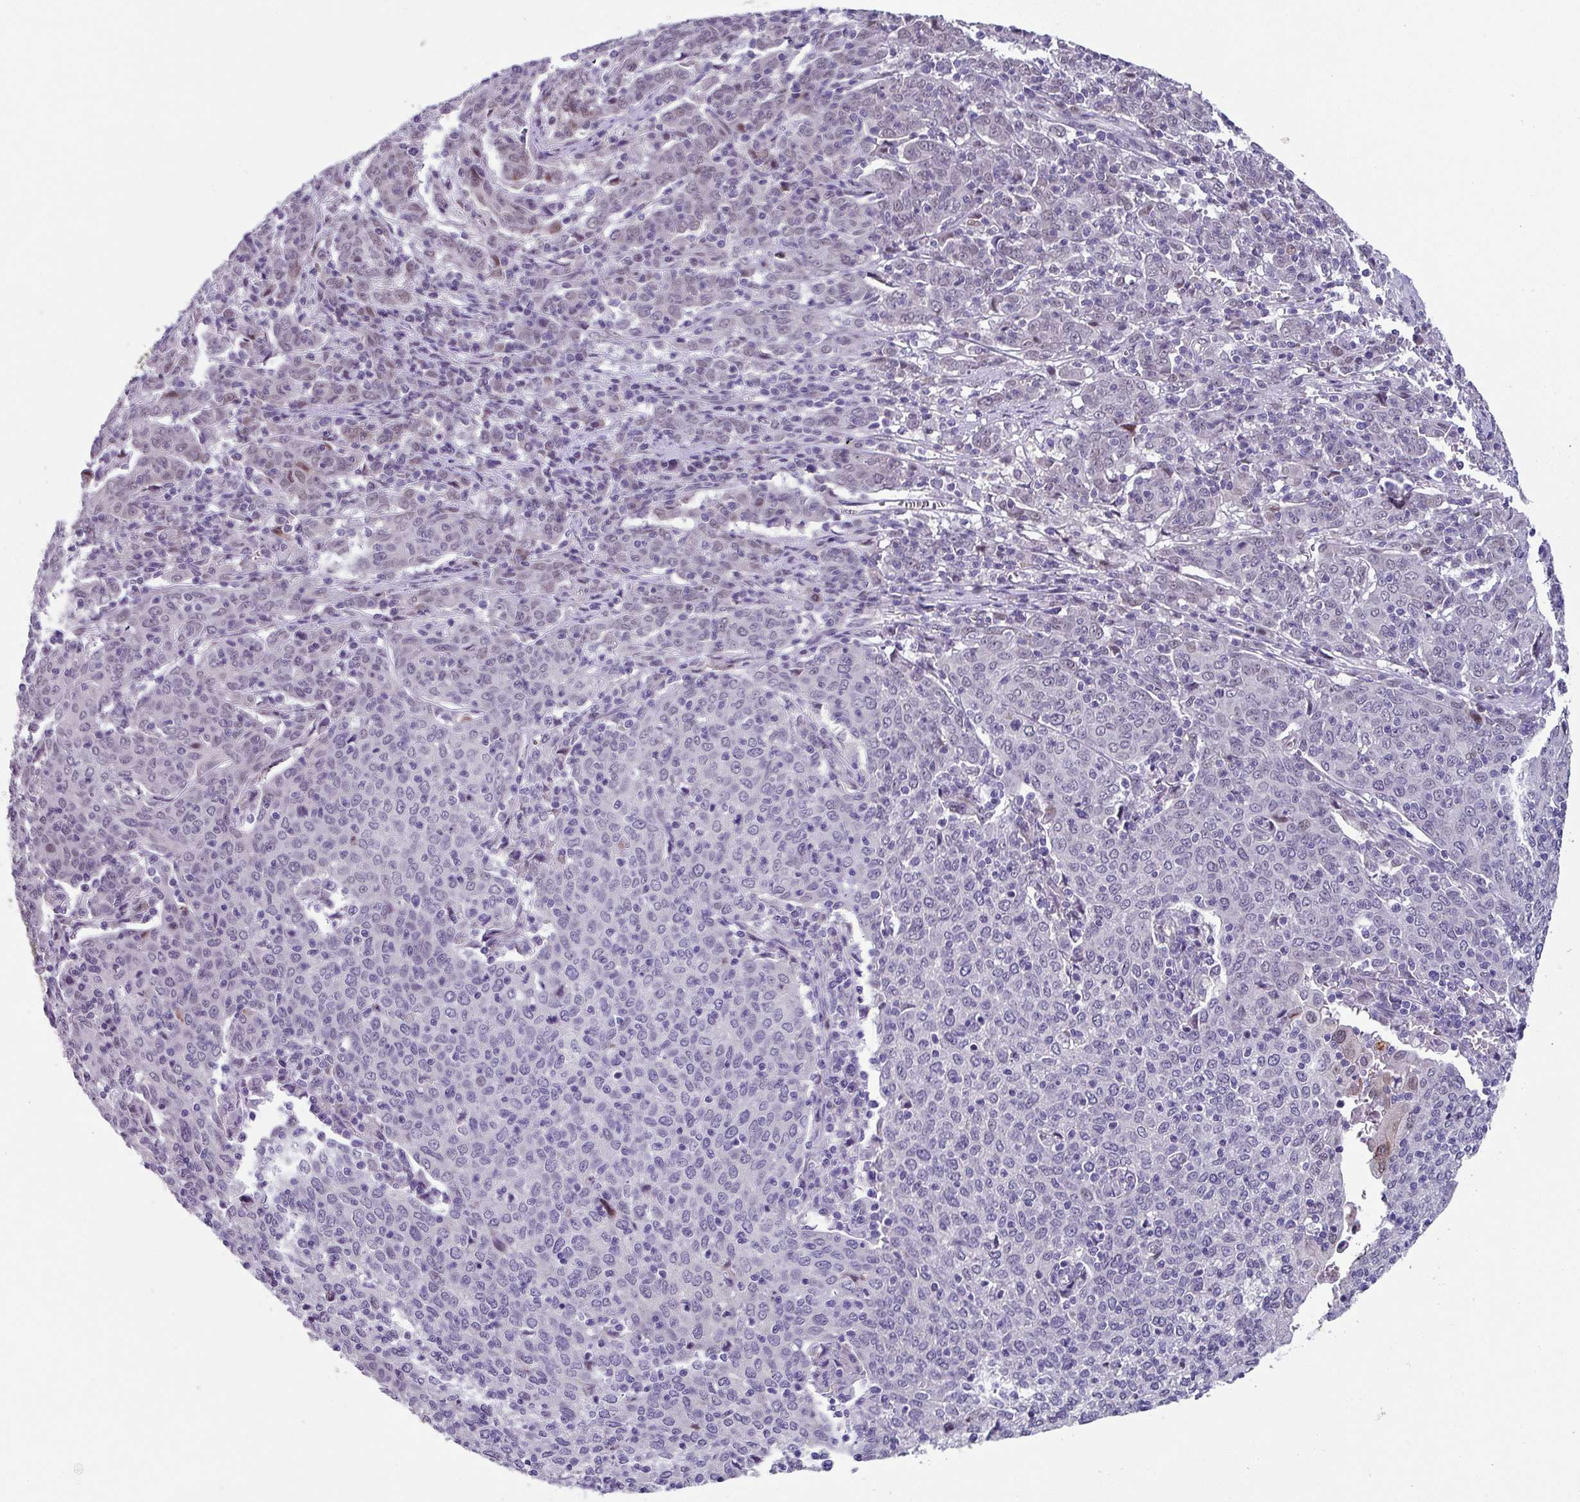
{"staining": {"intensity": "negative", "quantity": "none", "location": "none"}, "tissue": "cervical cancer", "cell_type": "Tumor cells", "image_type": "cancer", "snomed": [{"axis": "morphology", "description": "Squamous cell carcinoma, NOS"}, {"axis": "topography", "description": "Cervix"}], "caption": "The histopathology image displays no staining of tumor cells in cervical squamous cell carcinoma.", "gene": "ZFP3", "patient": {"sex": "female", "age": 67}}